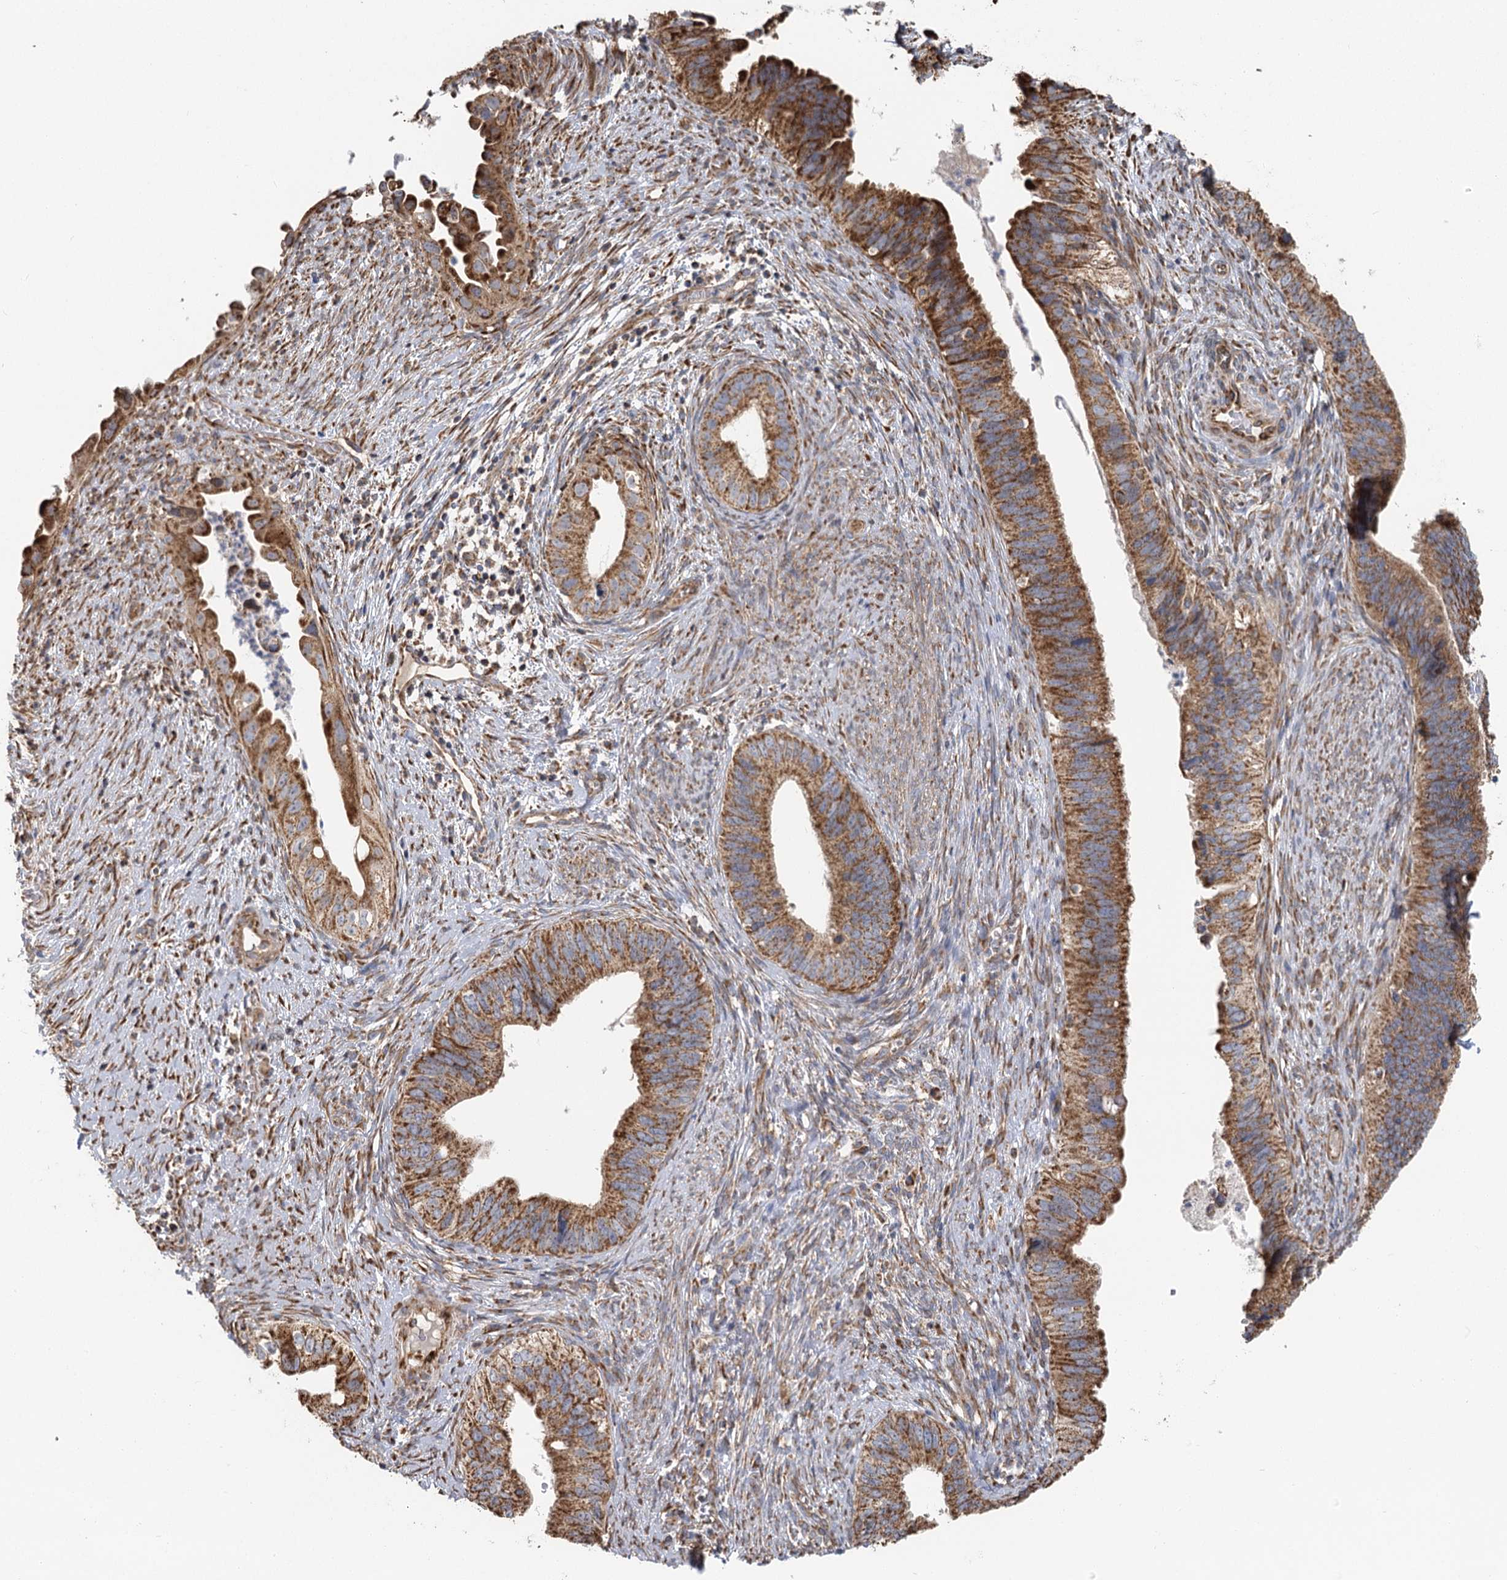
{"staining": {"intensity": "moderate", "quantity": ">75%", "location": "cytoplasmic/membranous"}, "tissue": "cervical cancer", "cell_type": "Tumor cells", "image_type": "cancer", "snomed": [{"axis": "morphology", "description": "Adenocarcinoma, NOS"}, {"axis": "topography", "description": "Cervix"}], "caption": "A histopathology image of human cervical cancer (adenocarcinoma) stained for a protein displays moderate cytoplasmic/membranous brown staining in tumor cells.", "gene": "IL11RA", "patient": {"sex": "female", "age": 42}}